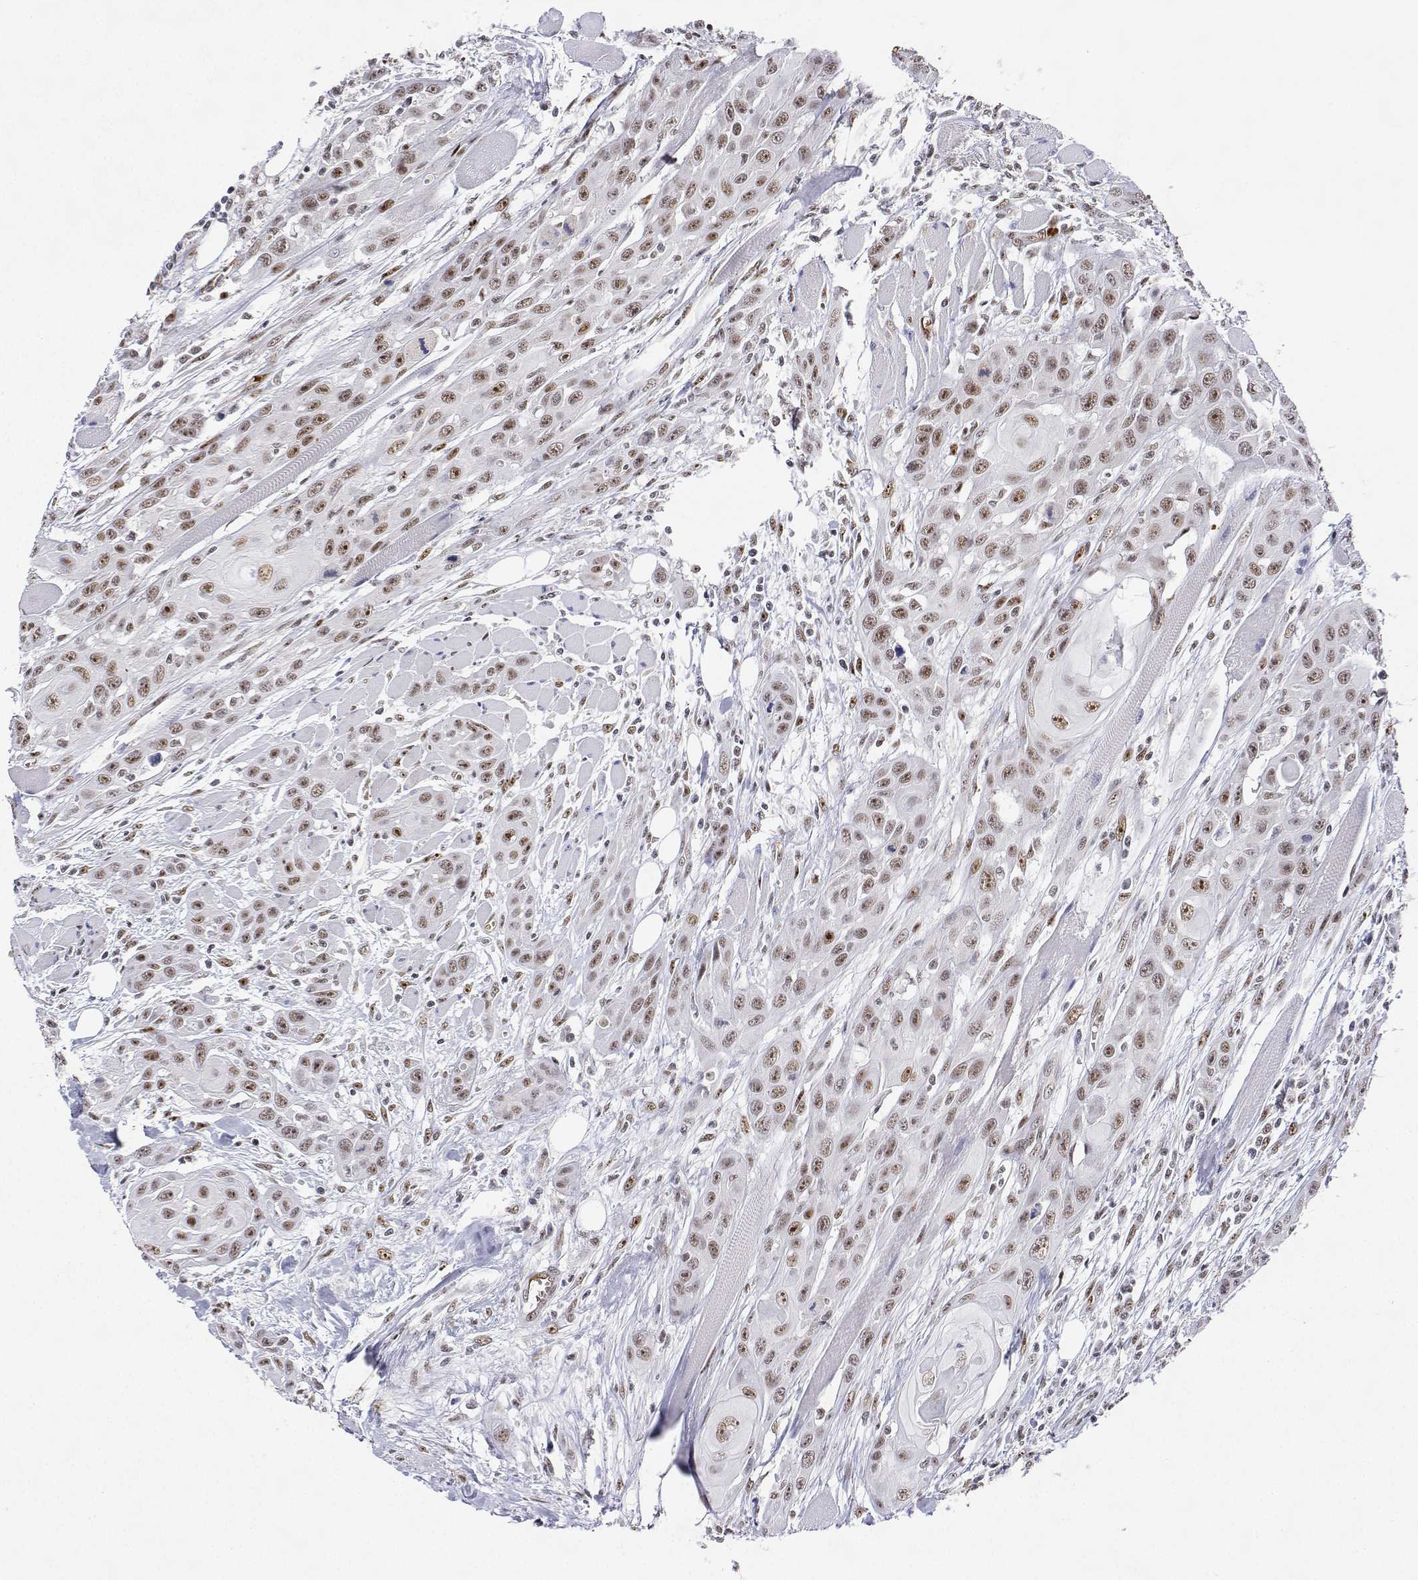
{"staining": {"intensity": "moderate", "quantity": ">75%", "location": "nuclear"}, "tissue": "head and neck cancer", "cell_type": "Tumor cells", "image_type": "cancer", "snomed": [{"axis": "morphology", "description": "Squamous cell carcinoma, NOS"}, {"axis": "topography", "description": "Head-Neck"}], "caption": "Moderate nuclear expression is identified in approximately >75% of tumor cells in head and neck cancer (squamous cell carcinoma). The staining was performed using DAB, with brown indicating positive protein expression. Nuclei are stained blue with hematoxylin.", "gene": "ADAR", "patient": {"sex": "female", "age": 80}}